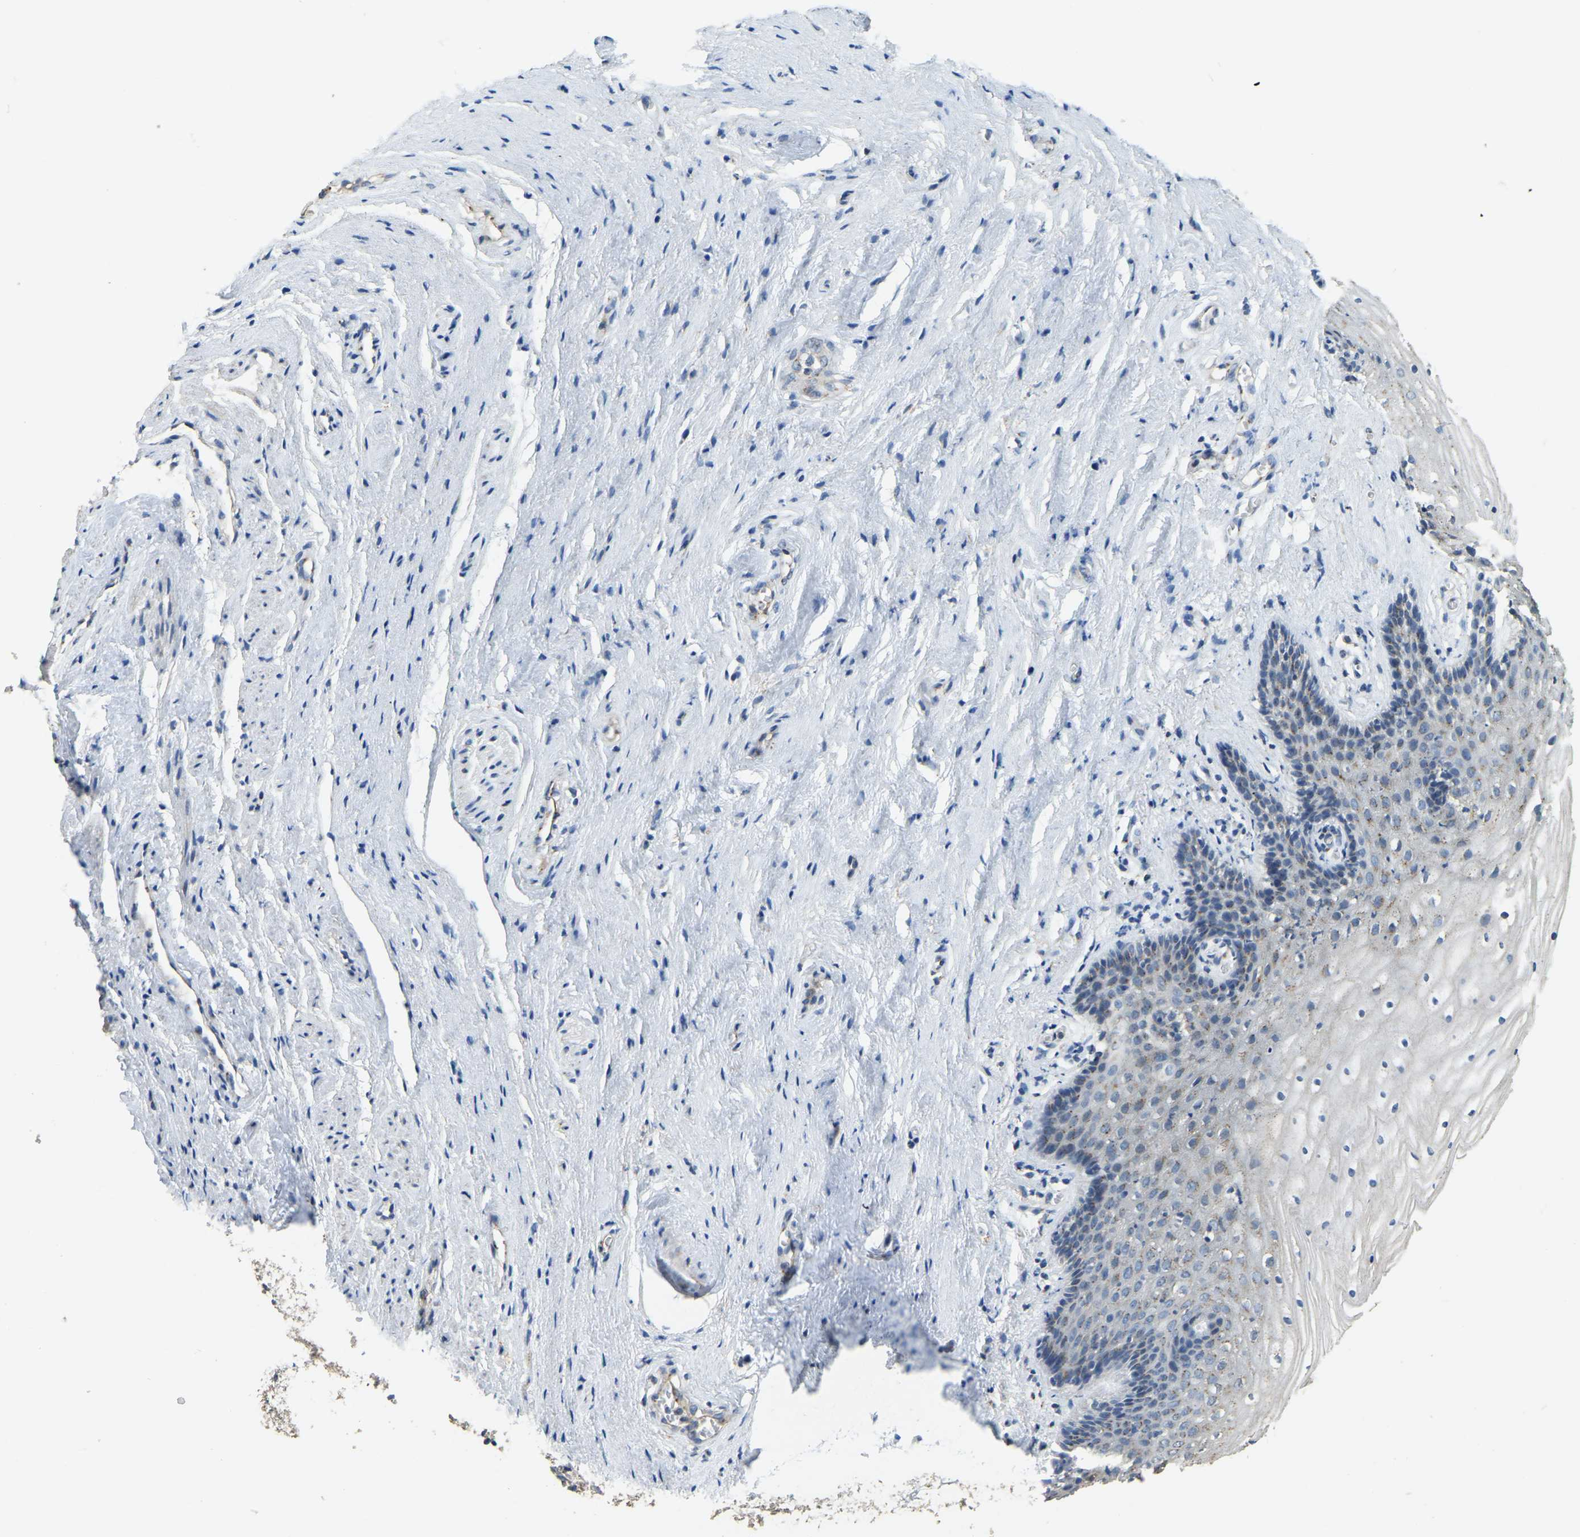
{"staining": {"intensity": "weak", "quantity": "25%-75%", "location": "cytoplasmic/membranous"}, "tissue": "vagina", "cell_type": "Squamous epithelial cells", "image_type": "normal", "snomed": [{"axis": "morphology", "description": "Normal tissue, NOS"}, {"axis": "topography", "description": "Vagina"}], "caption": "IHC image of benign human vagina stained for a protein (brown), which reveals low levels of weak cytoplasmic/membranous staining in about 25%-75% of squamous epithelial cells.", "gene": "FAM174A", "patient": {"sex": "female", "age": 44}}